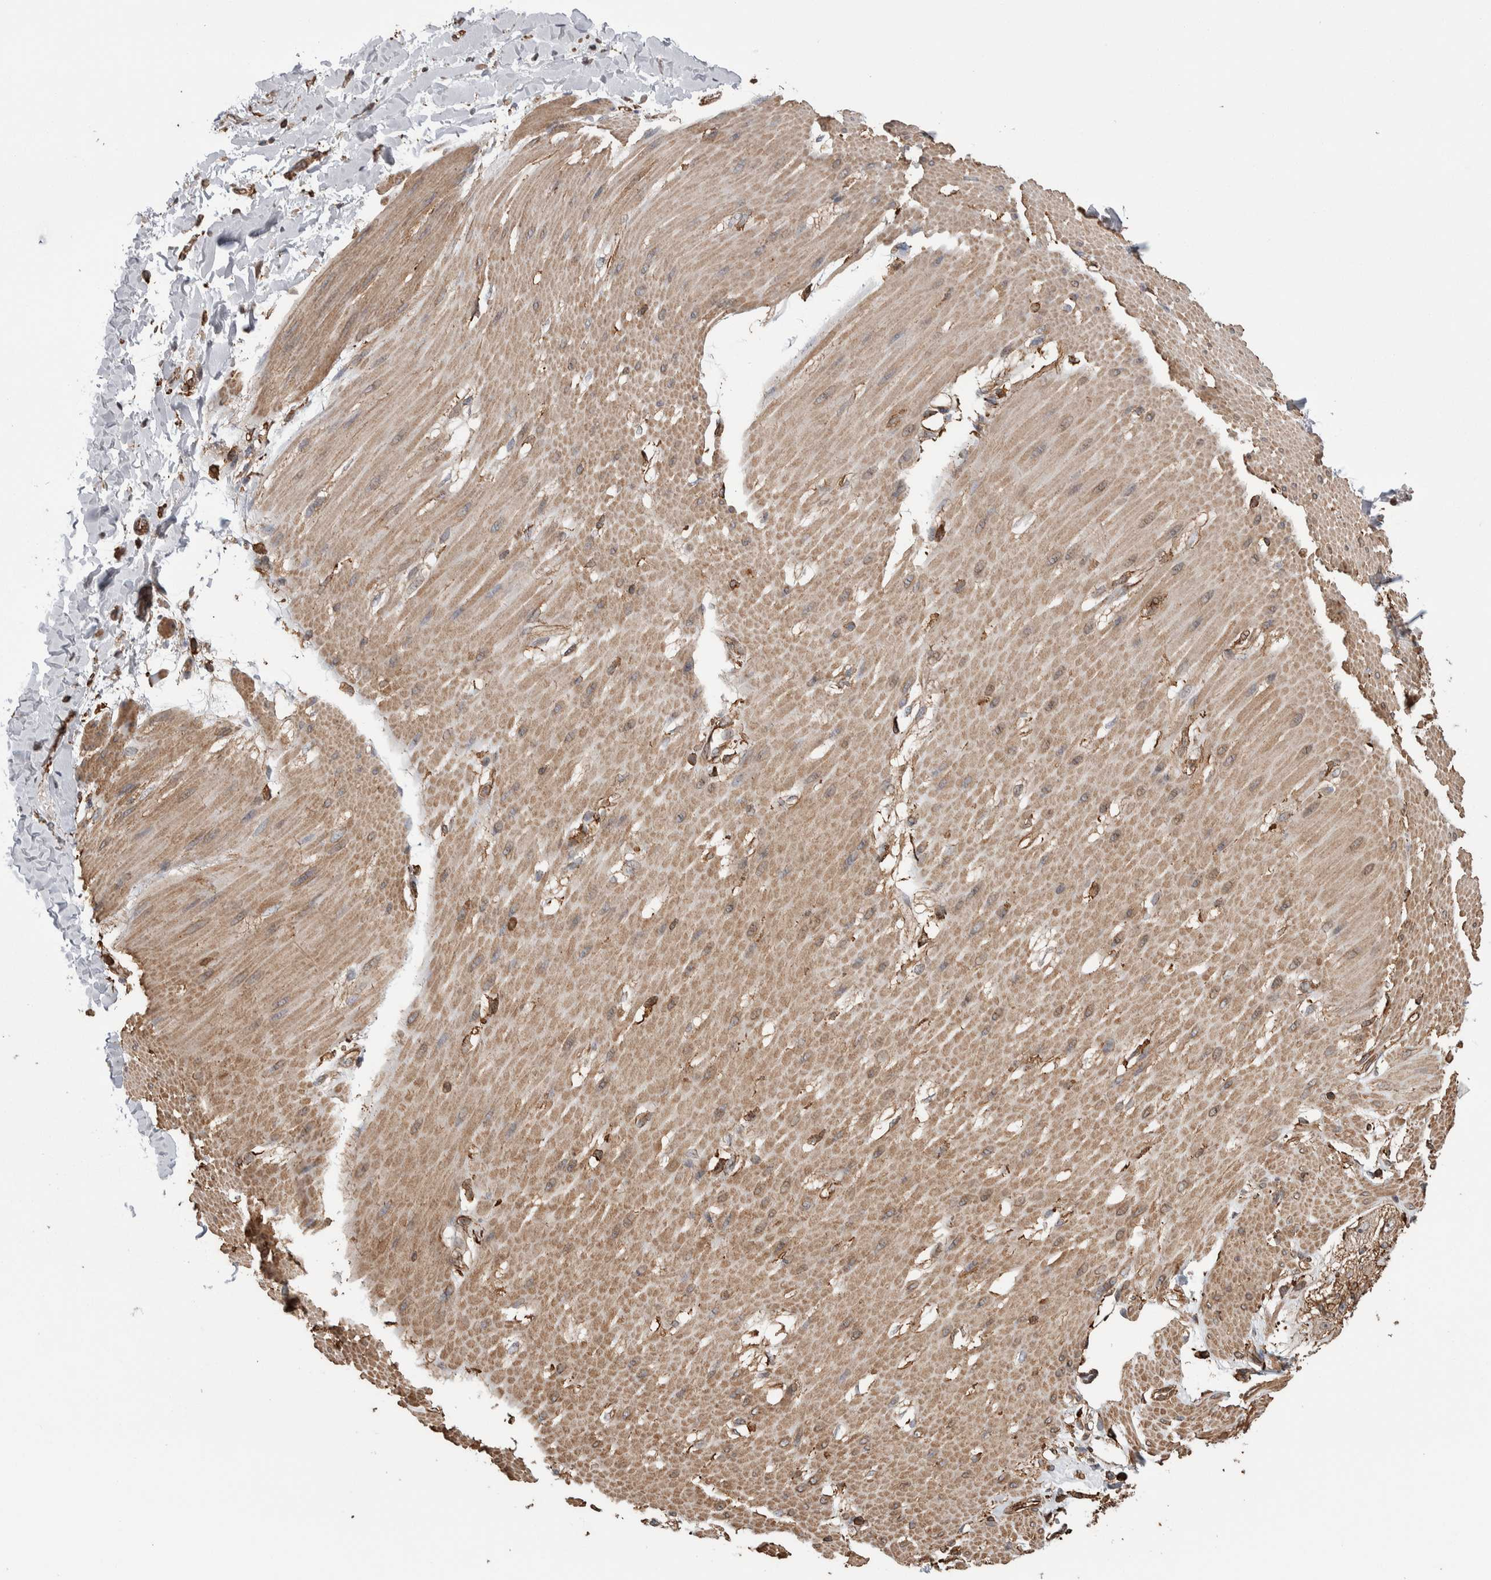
{"staining": {"intensity": "moderate", "quantity": "25%-75%", "location": "cytoplasmic/membranous"}, "tissue": "adipose tissue", "cell_type": "Adipocytes", "image_type": "normal", "snomed": [{"axis": "morphology", "description": "Normal tissue, NOS"}, {"axis": "morphology", "description": "Adenocarcinoma, NOS"}, {"axis": "topography", "description": "Duodenum"}, {"axis": "topography", "description": "Peripheral nerve tissue"}], "caption": "Approximately 25%-75% of adipocytes in benign human adipose tissue exhibit moderate cytoplasmic/membranous protein positivity as visualized by brown immunohistochemical staining.", "gene": "ENPP2", "patient": {"sex": "female", "age": 60}}